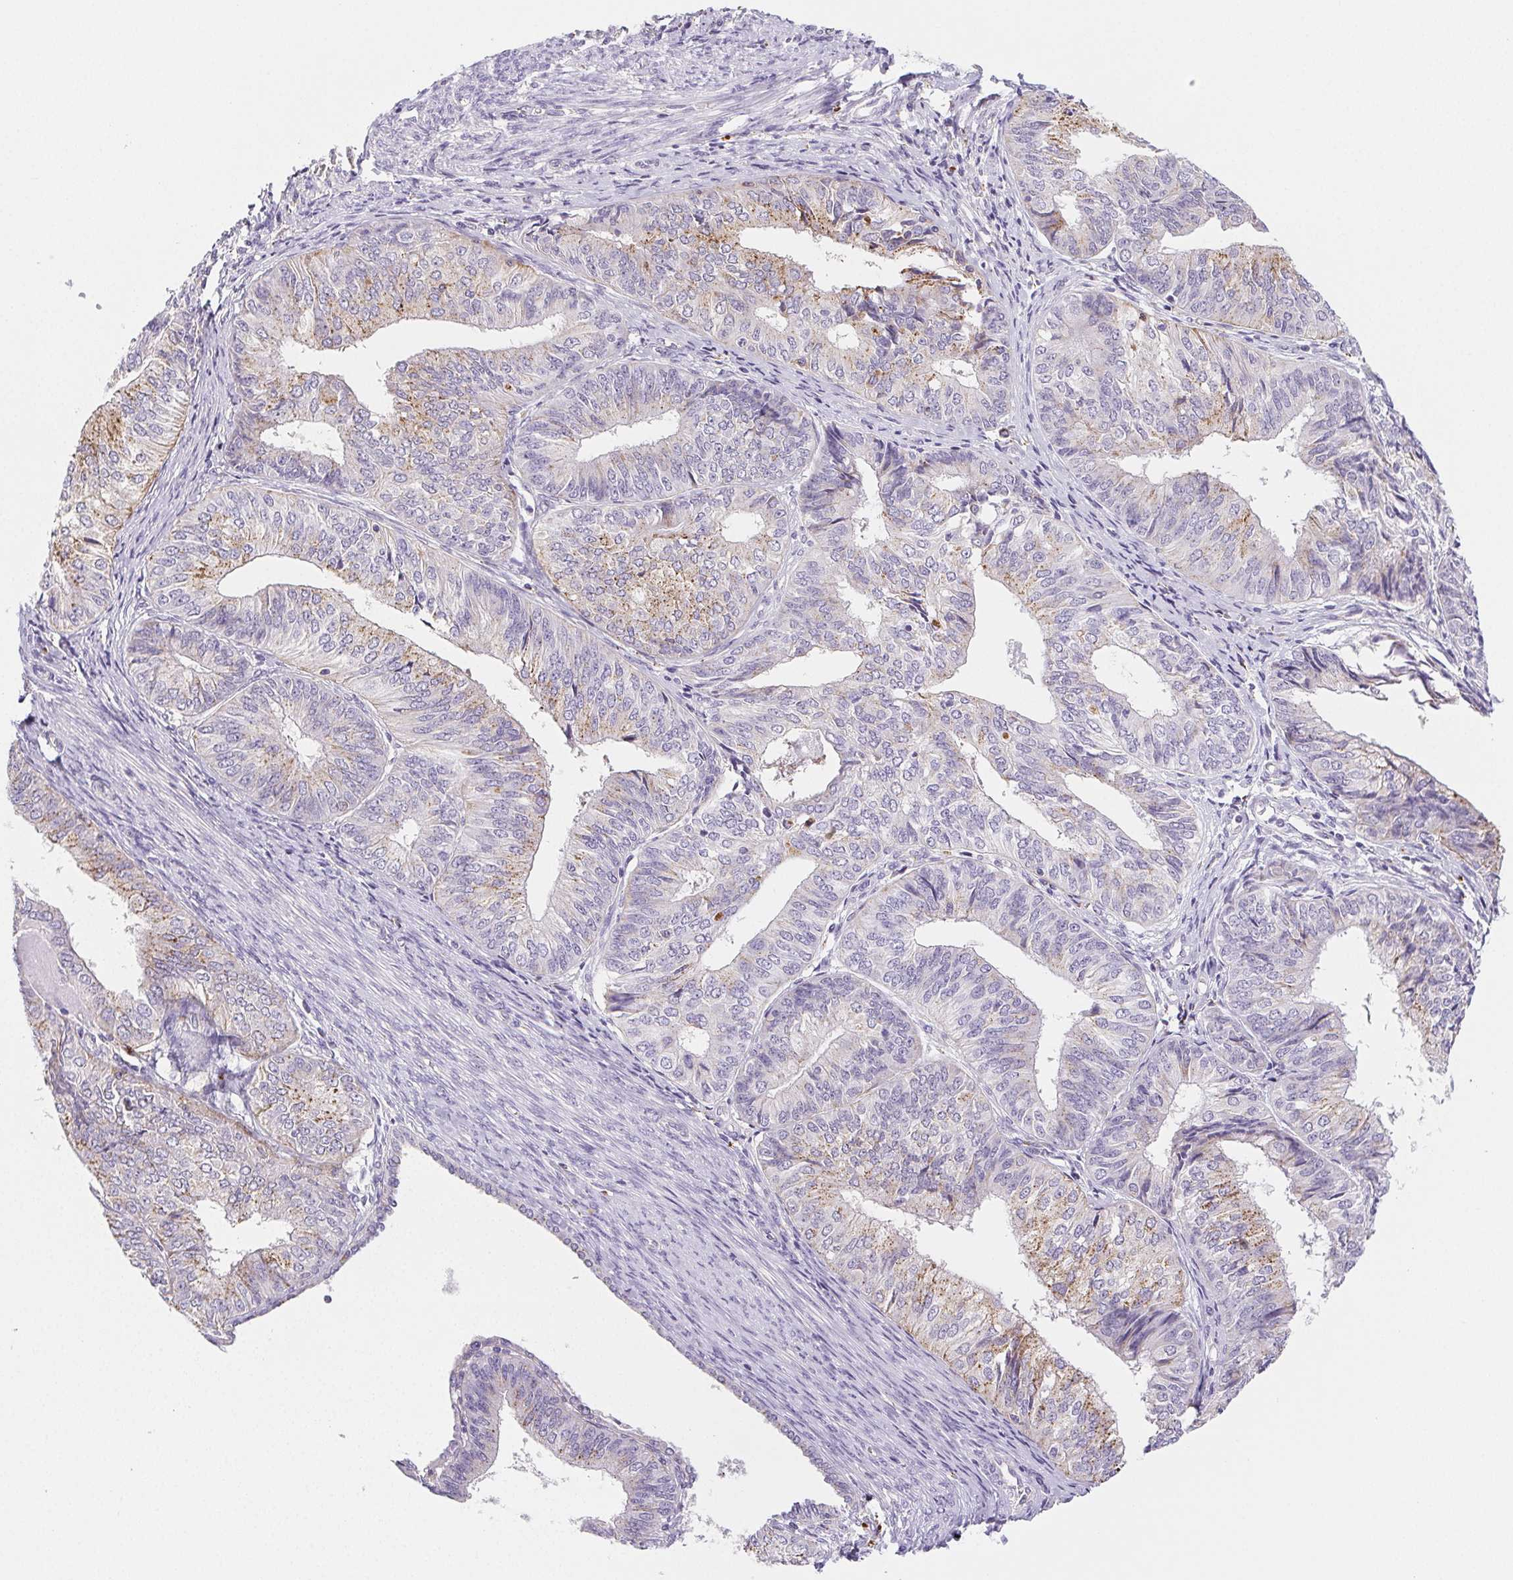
{"staining": {"intensity": "weak", "quantity": "25%-75%", "location": "cytoplasmic/membranous"}, "tissue": "endometrial cancer", "cell_type": "Tumor cells", "image_type": "cancer", "snomed": [{"axis": "morphology", "description": "Adenocarcinoma, NOS"}, {"axis": "topography", "description": "Endometrium"}], "caption": "Tumor cells show low levels of weak cytoplasmic/membranous positivity in approximately 25%-75% of cells in human endometrial cancer.", "gene": "LIPA", "patient": {"sex": "female", "age": 58}}